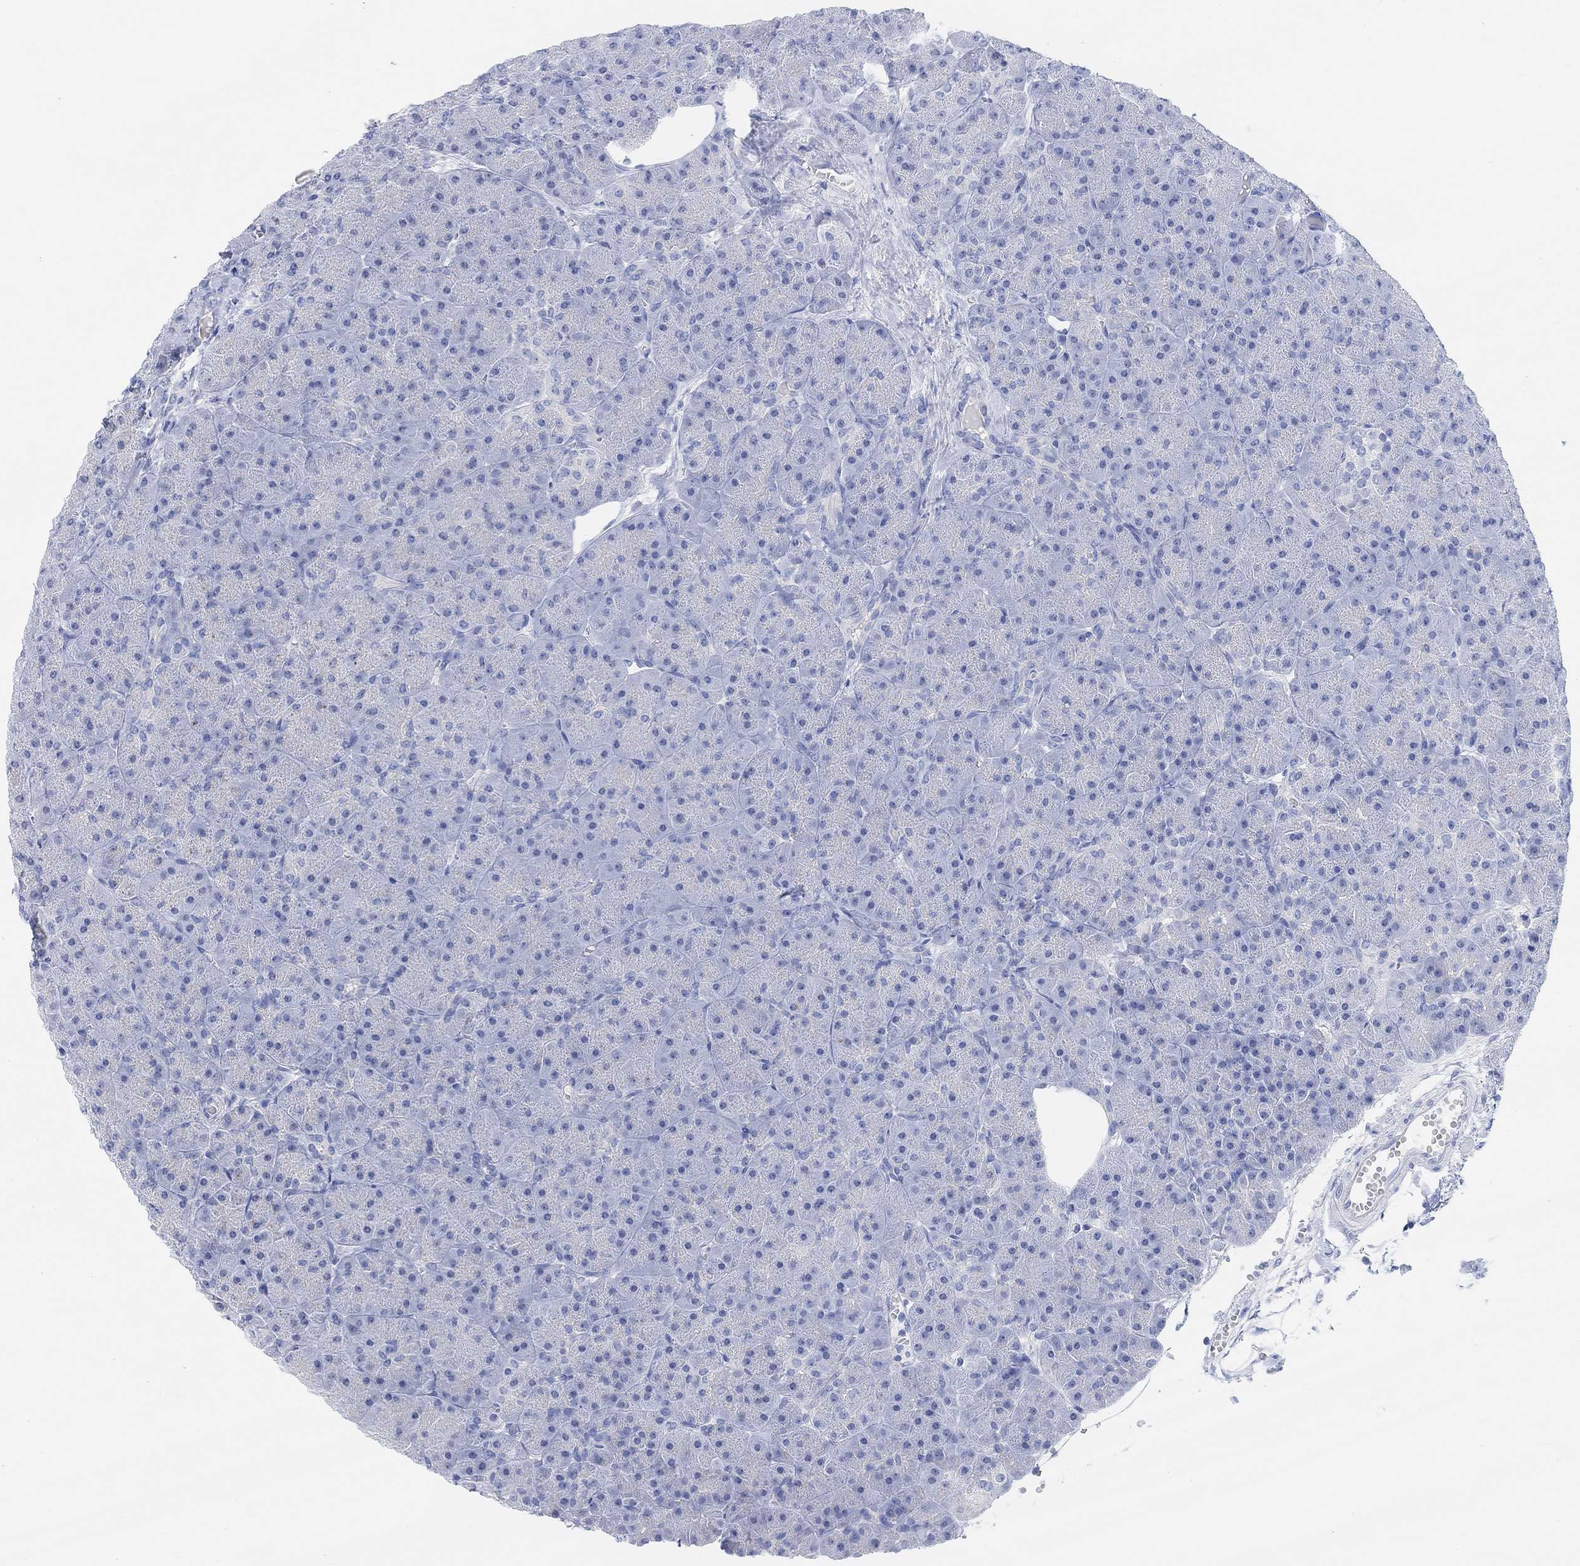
{"staining": {"intensity": "negative", "quantity": "none", "location": "none"}, "tissue": "pancreas", "cell_type": "Exocrine glandular cells", "image_type": "normal", "snomed": [{"axis": "morphology", "description": "Normal tissue, NOS"}, {"axis": "topography", "description": "Pancreas"}], "caption": "IHC photomicrograph of benign pancreas: pancreas stained with DAB (3,3'-diaminobenzidine) exhibits no significant protein expression in exocrine glandular cells.", "gene": "ENO4", "patient": {"sex": "male", "age": 61}}